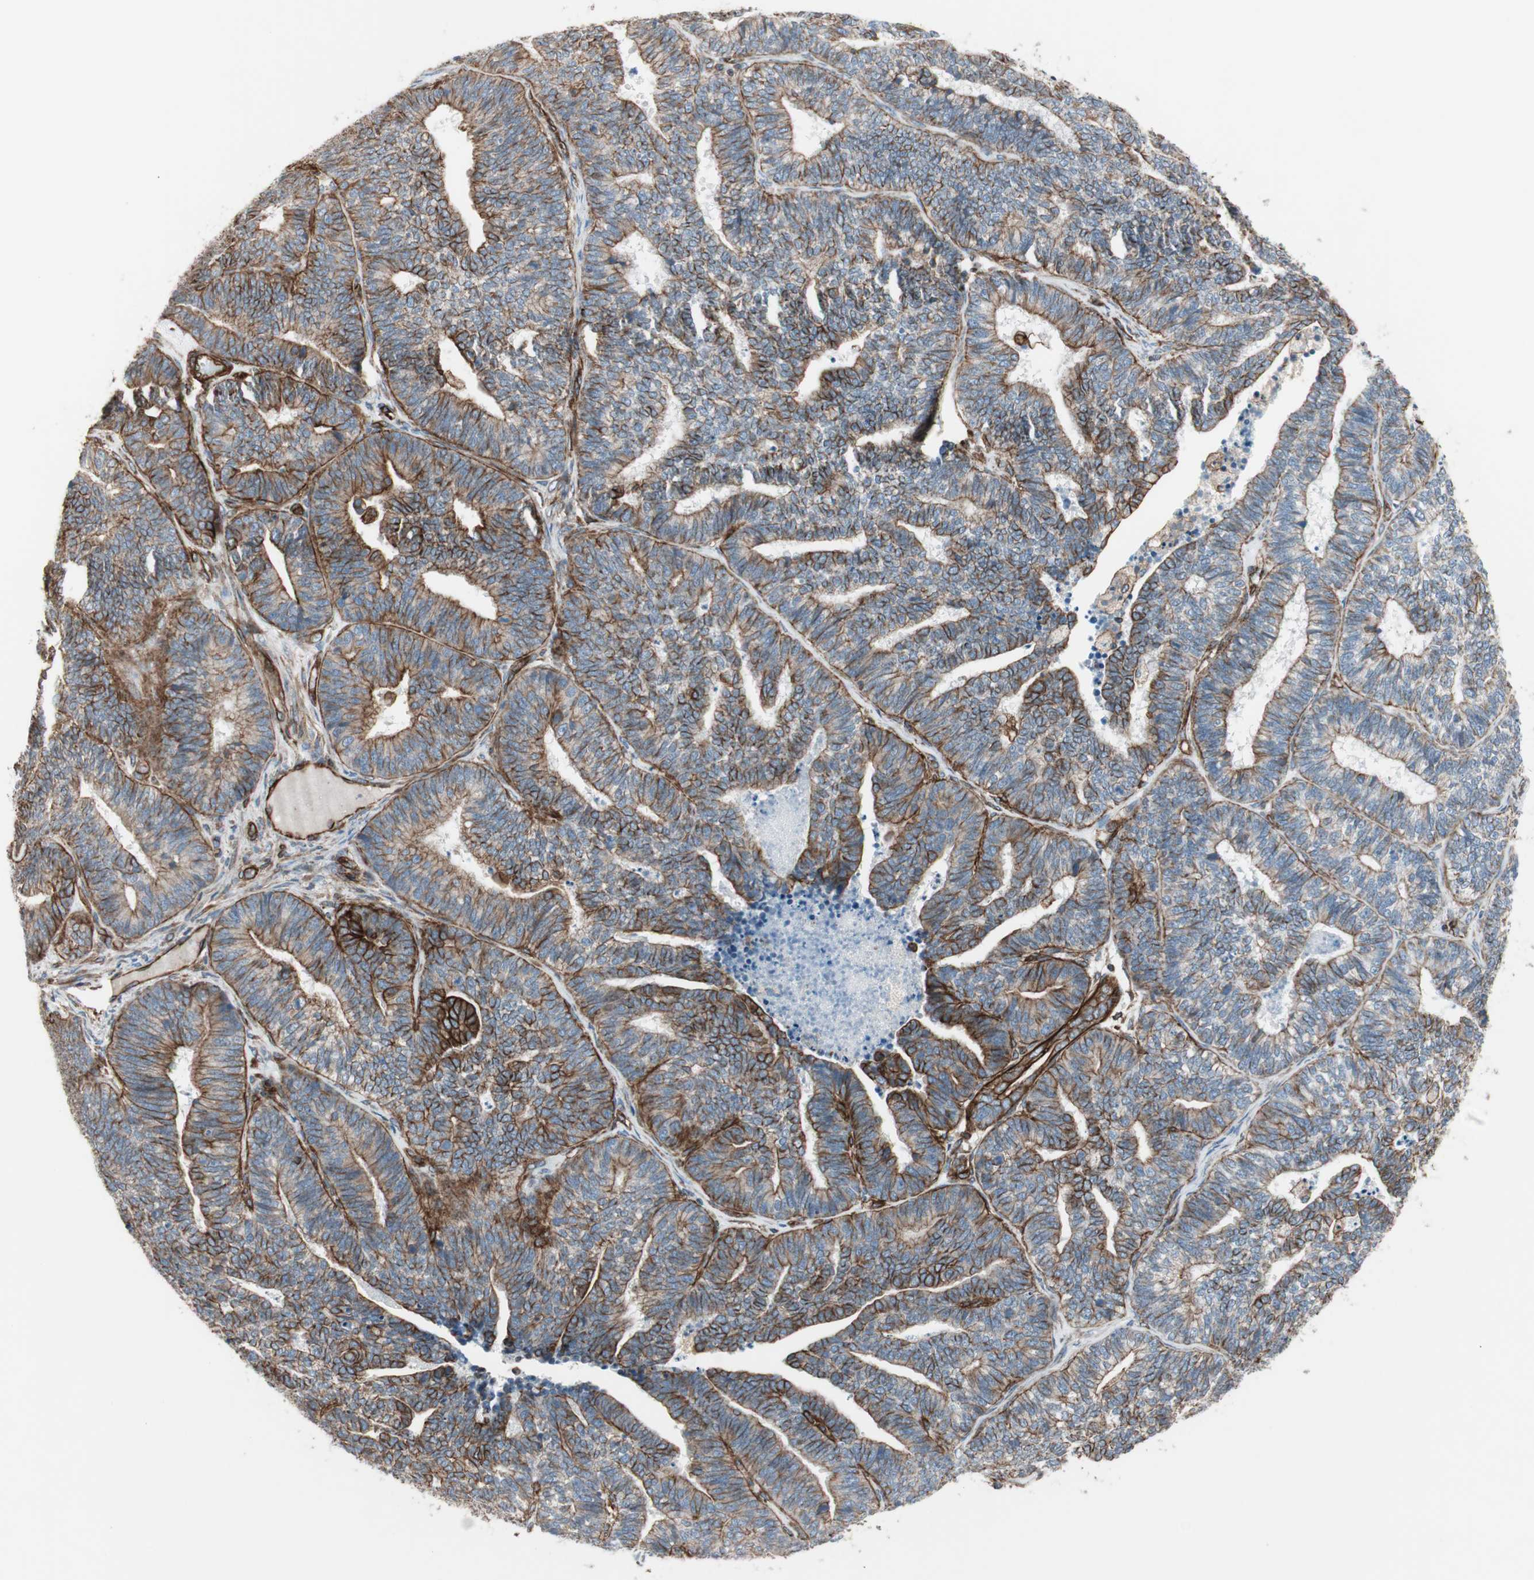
{"staining": {"intensity": "strong", "quantity": ">75%", "location": "cytoplasmic/membranous"}, "tissue": "endometrial cancer", "cell_type": "Tumor cells", "image_type": "cancer", "snomed": [{"axis": "morphology", "description": "Adenocarcinoma, NOS"}, {"axis": "topography", "description": "Endometrium"}], "caption": "This photomicrograph demonstrates IHC staining of adenocarcinoma (endometrial), with high strong cytoplasmic/membranous staining in approximately >75% of tumor cells.", "gene": "TCTA", "patient": {"sex": "female", "age": 70}}